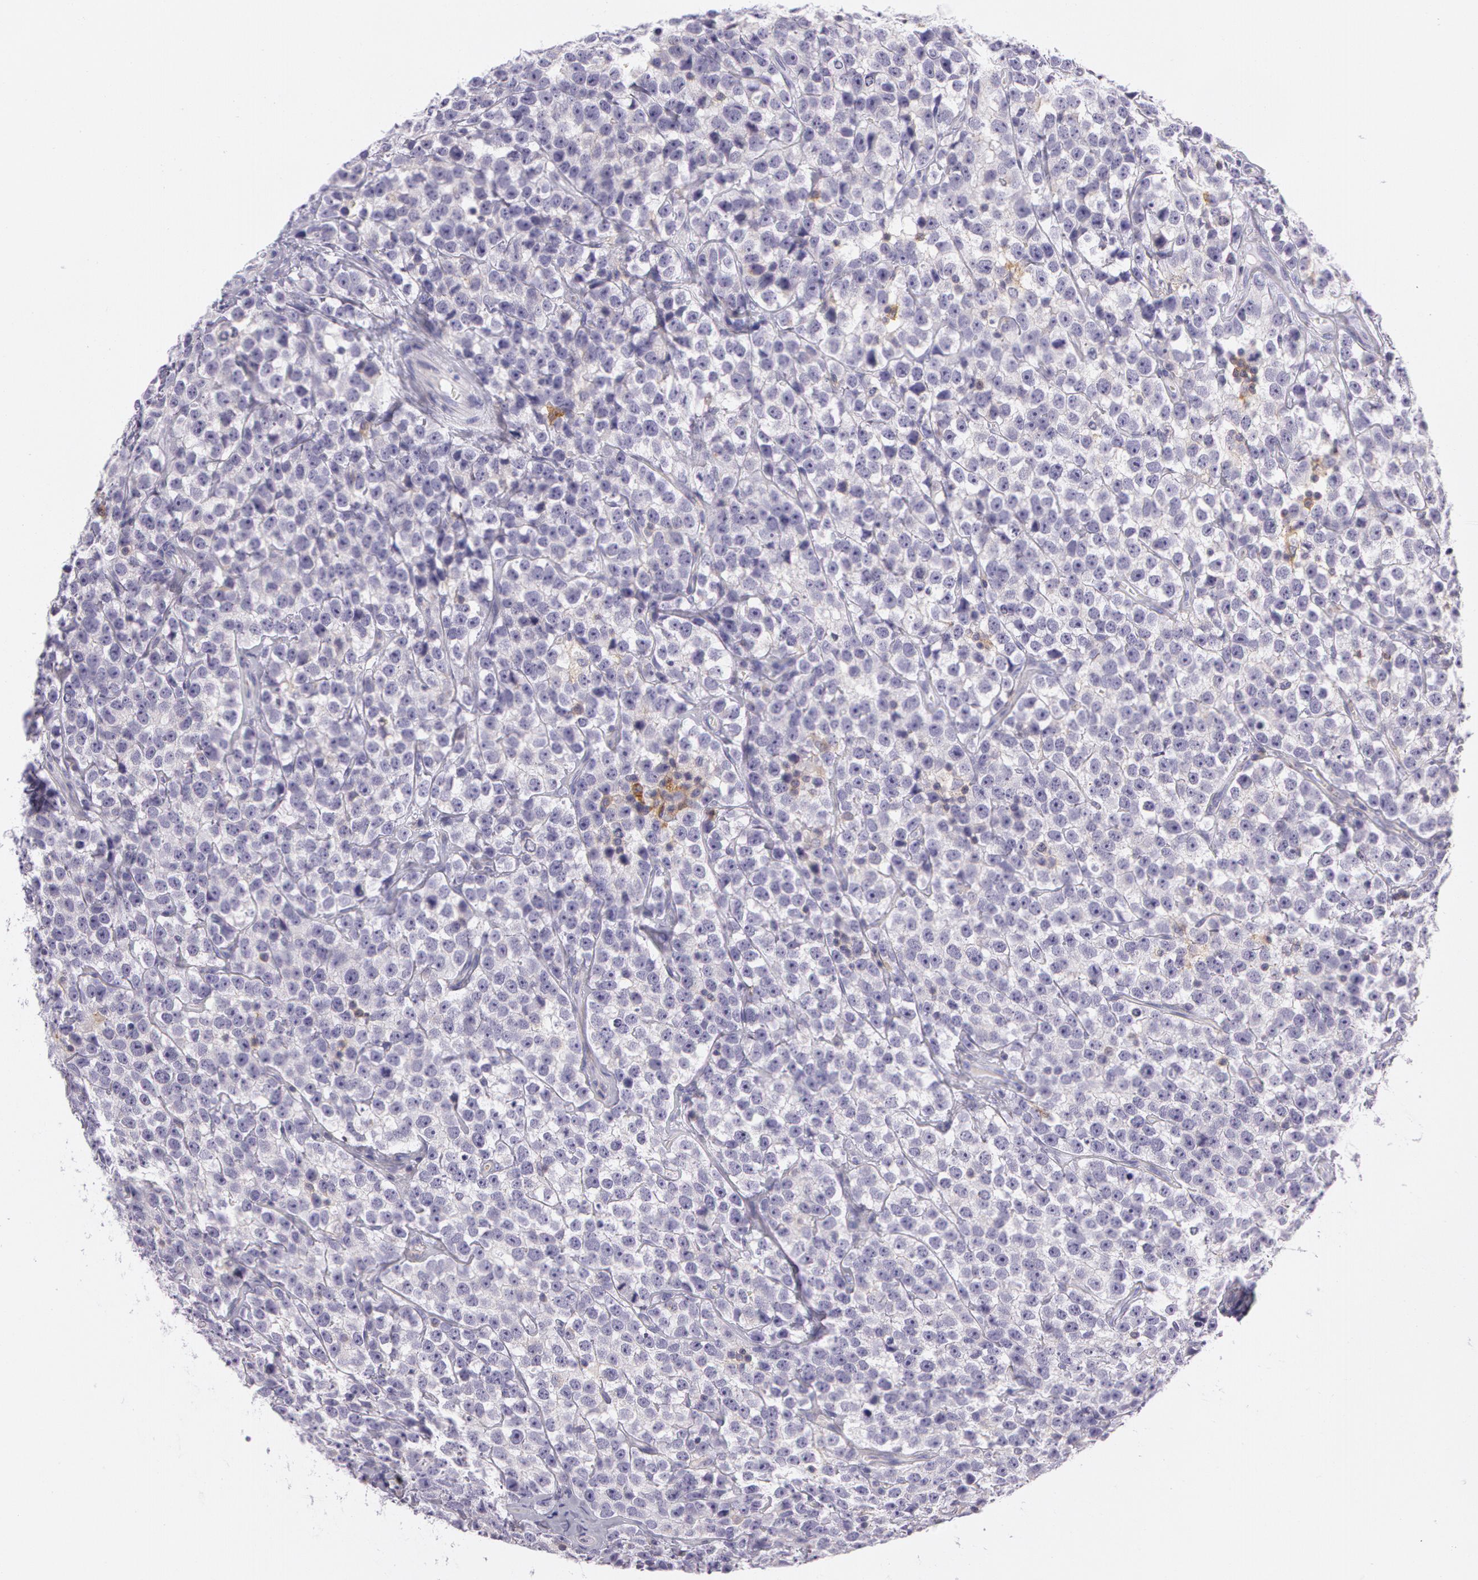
{"staining": {"intensity": "weak", "quantity": "<25%", "location": "cytoplasmic/membranous"}, "tissue": "testis cancer", "cell_type": "Tumor cells", "image_type": "cancer", "snomed": [{"axis": "morphology", "description": "Seminoma, NOS"}, {"axis": "topography", "description": "Testis"}], "caption": "Immunohistochemistry (IHC) of human seminoma (testis) shows no positivity in tumor cells.", "gene": "LY75", "patient": {"sex": "male", "age": 25}}